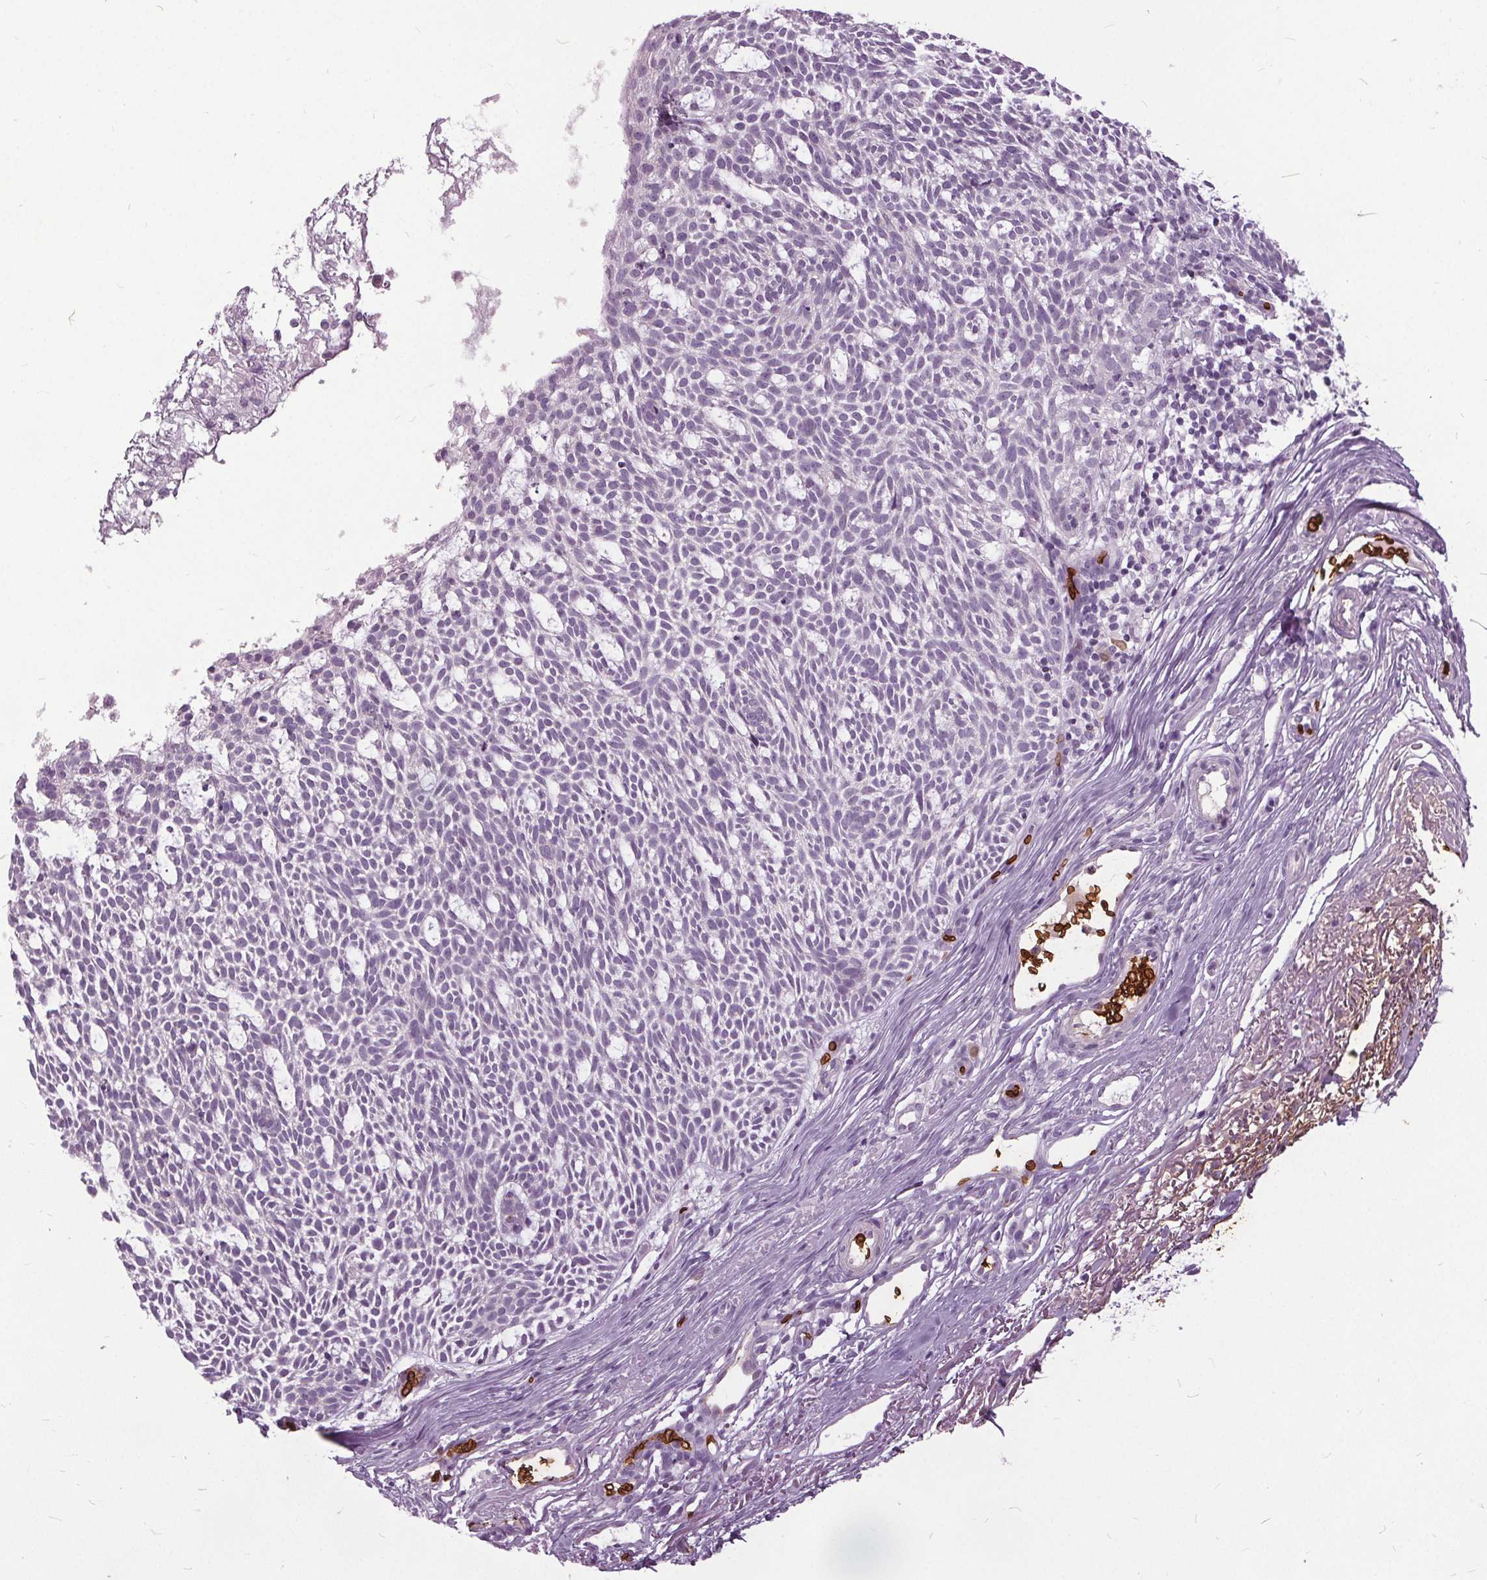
{"staining": {"intensity": "negative", "quantity": "none", "location": "none"}, "tissue": "skin cancer", "cell_type": "Tumor cells", "image_type": "cancer", "snomed": [{"axis": "morphology", "description": "Normal tissue, NOS"}, {"axis": "morphology", "description": "Basal cell carcinoma"}, {"axis": "topography", "description": "Skin"}], "caption": "Tumor cells show no significant staining in basal cell carcinoma (skin).", "gene": "SLC4A1", "patient": {"sex": "male", "age": 68}}